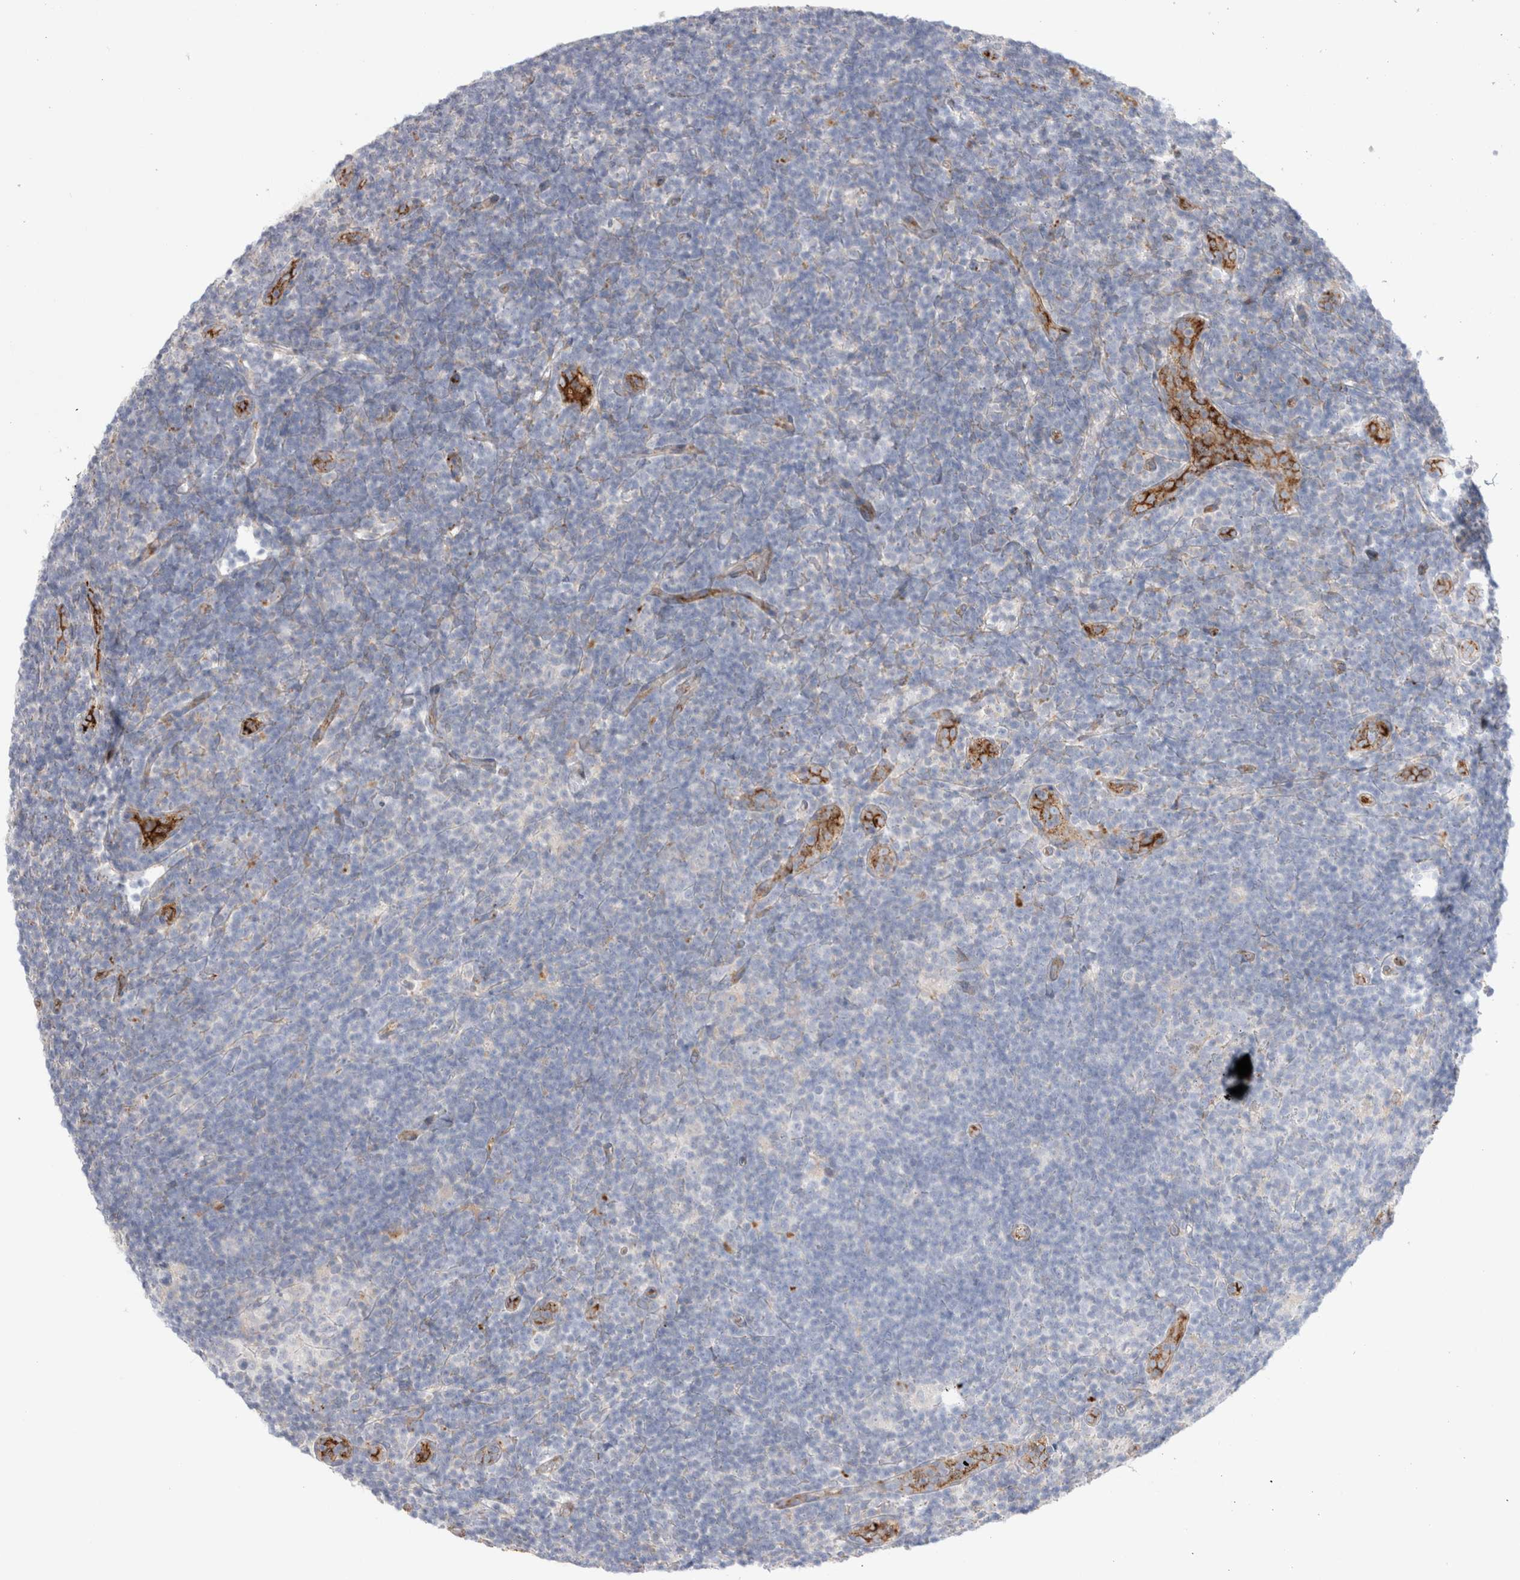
{"staining": {"intensity": "negative", "quantity": "none", "location": "none"}, "tissue": "lymphoma", "cell_type": "Tumor cells", "image_type": "cancer", "snomed": [{"axis": "morphology", "description": "Hodgkin's disease, NOS"}, {"axis": "topography", "description": "Lymph node"}], "caption": "DAB (3,3'-diaminobenzidine) immunohistochemical staining of human lymphoma displays no significant expression in tumor cells.", "gene": "CNPY4", "patient": {"sex": "female", "age": 57}}